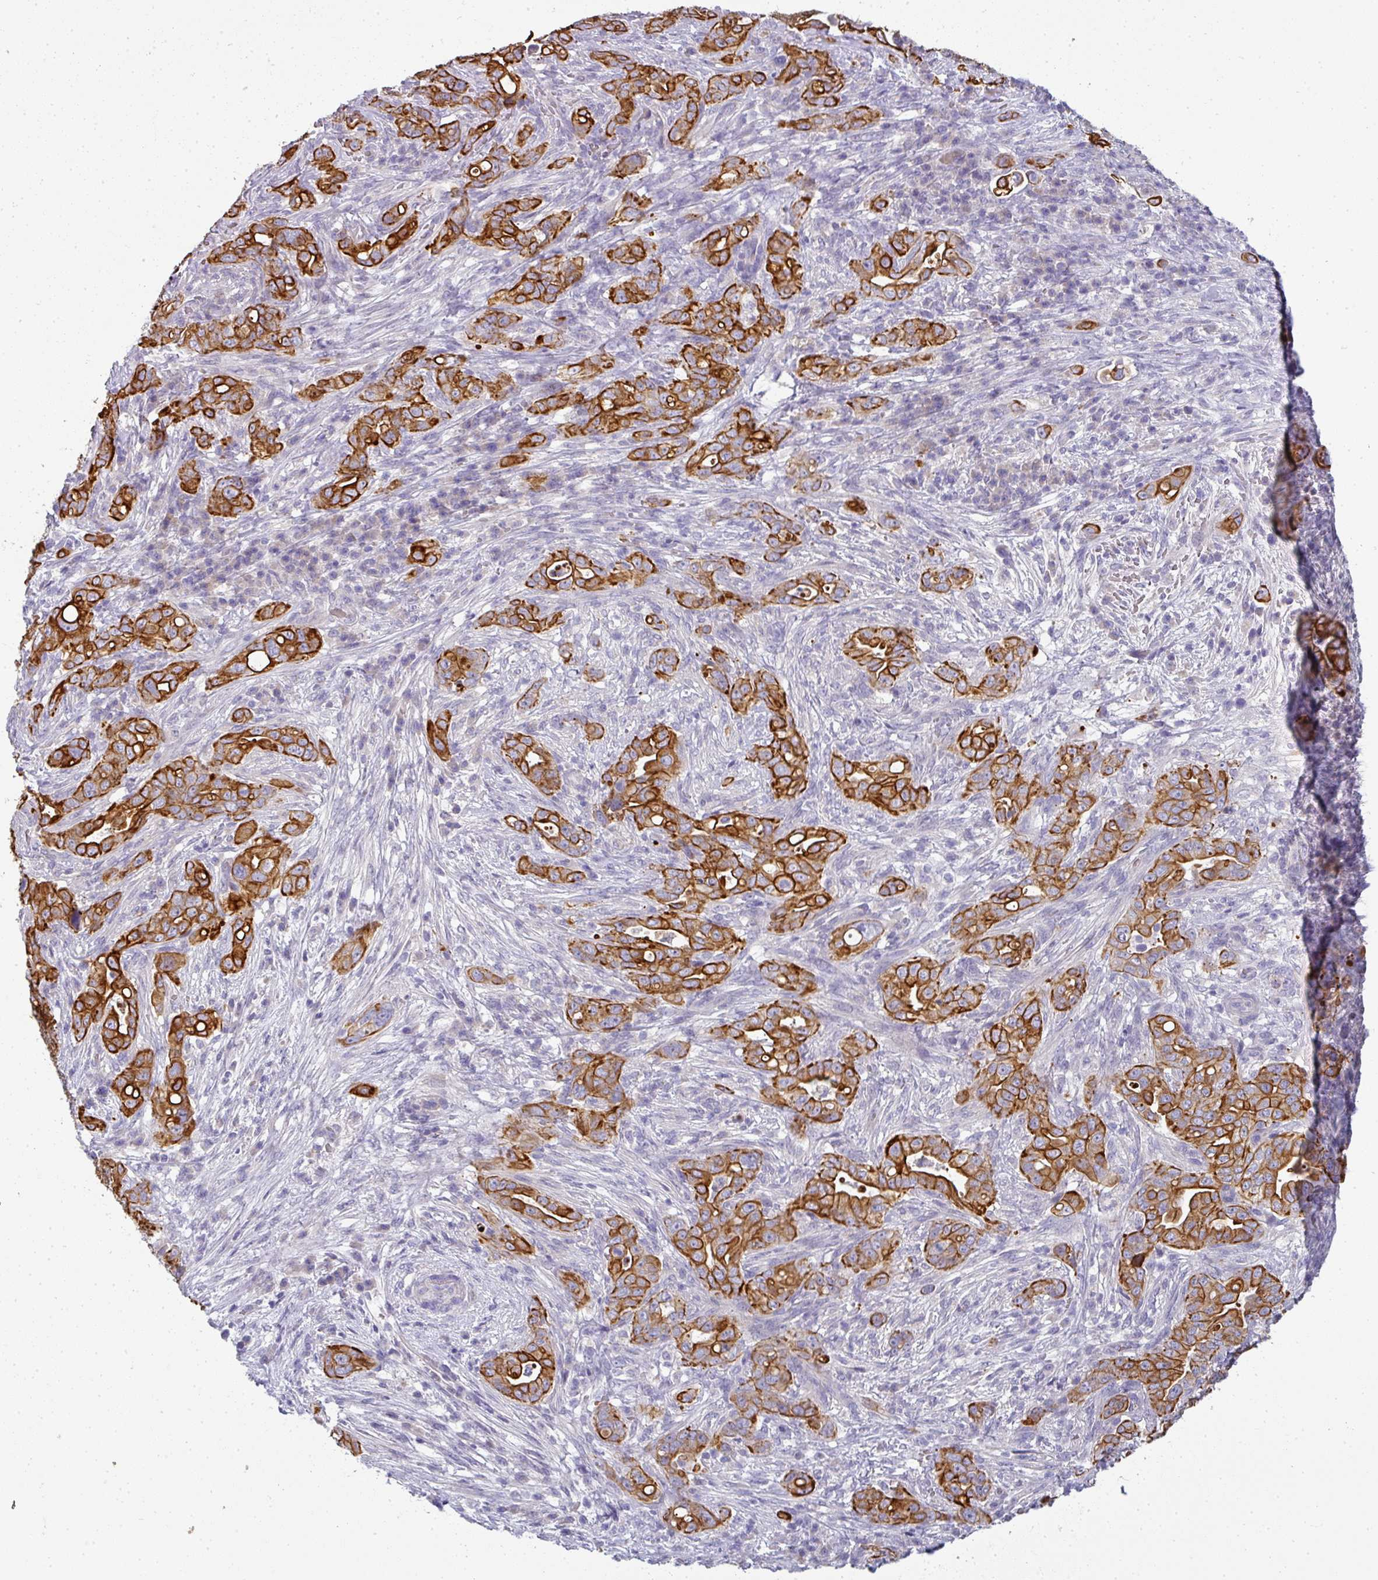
{"staining": {"intensity": "strong", "quantity": ">75%", "location": "cytoplasmic/membranous"}, "tissue": "pancreatic cancer", "cell_type": "Tumor cells", "image_type": "cancer", "snomed": [{"axis": "morphology", "description": "Normal tissue, NOS"}, {"axis": "morphology", "description": "Adenocarcinoma, NOS"}, {"axis": "topography", "description": "Lymph node"}, {"axis": "topography", "description": "Pancreas"}], "caption": "Immunohistochemistry (IHC) histopathology image of neoplastic tissue: human pancreatic cancer (adenocarcinoma) stained using immunohistochemistry (IHC) reveals high levels of strong protein expression localized specifically in the cytoplasmic/membranous of tumor cells, appearing as a cytoplasmic/membranous brown color.", "gene": "ASXL3", "patient": {"sex": "female", "age": 67}}